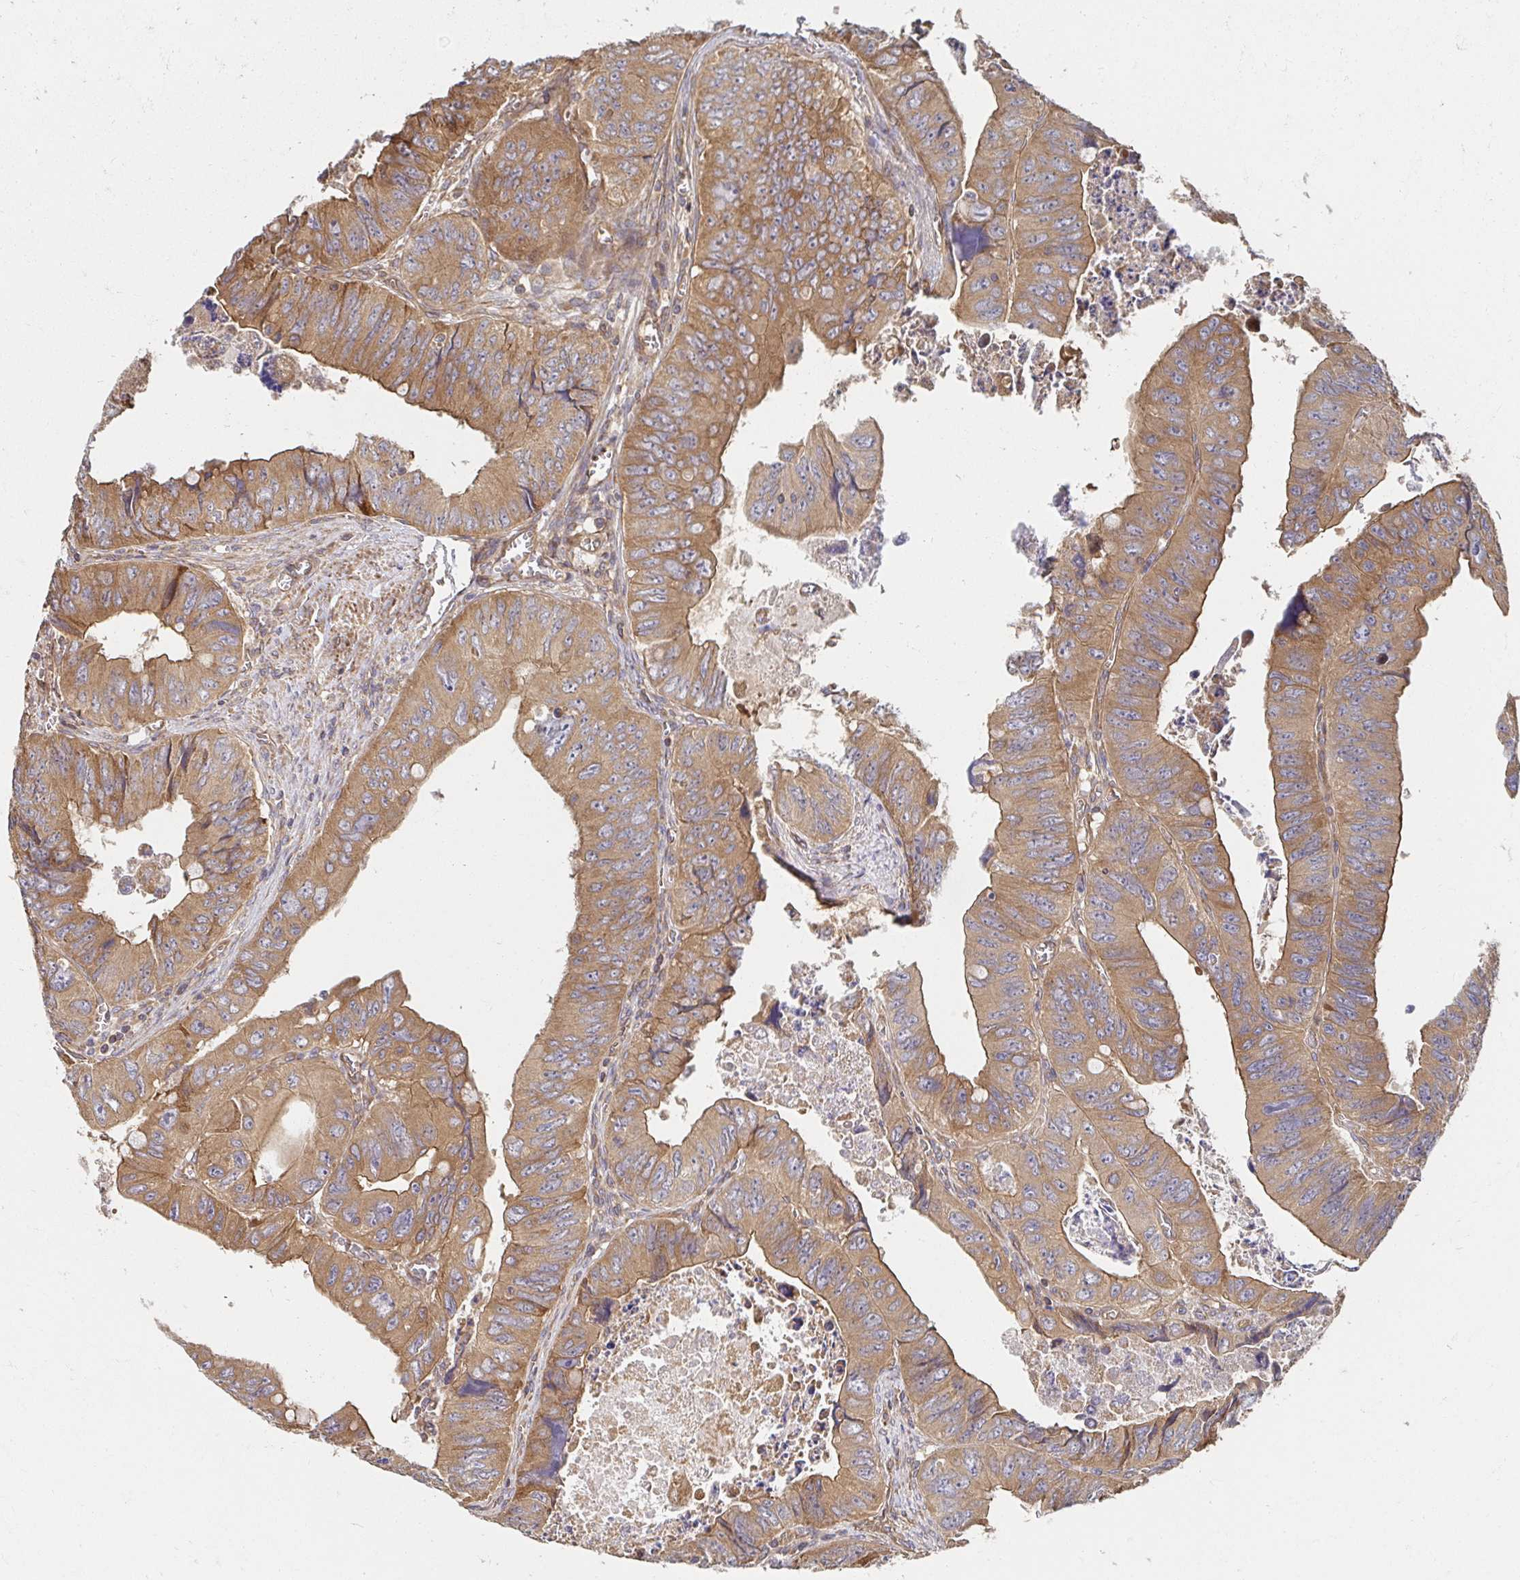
{"staining": {"intensity": "moderate", "quantity": ">75%", "location": "cytoplasmic/membranous"}, "tissue": "colorectal cancer", "cell_type": "Tumor cells", "image_type": "cancer", "snomed": [{"axis": "morphology", "description": "Adenocarcinoma, NOS"}, {"axis": "topography", "description": "Colon"}], "caption": "This is a micrograph of immunohistochemistry (IHC) staining of adenocarcinoma (colorectal), which shows moderate staining in the cytoplasmic/membranous of tumor cells.", "gene": "APBB1", "patient": {"sex": "female", "age": 84}}